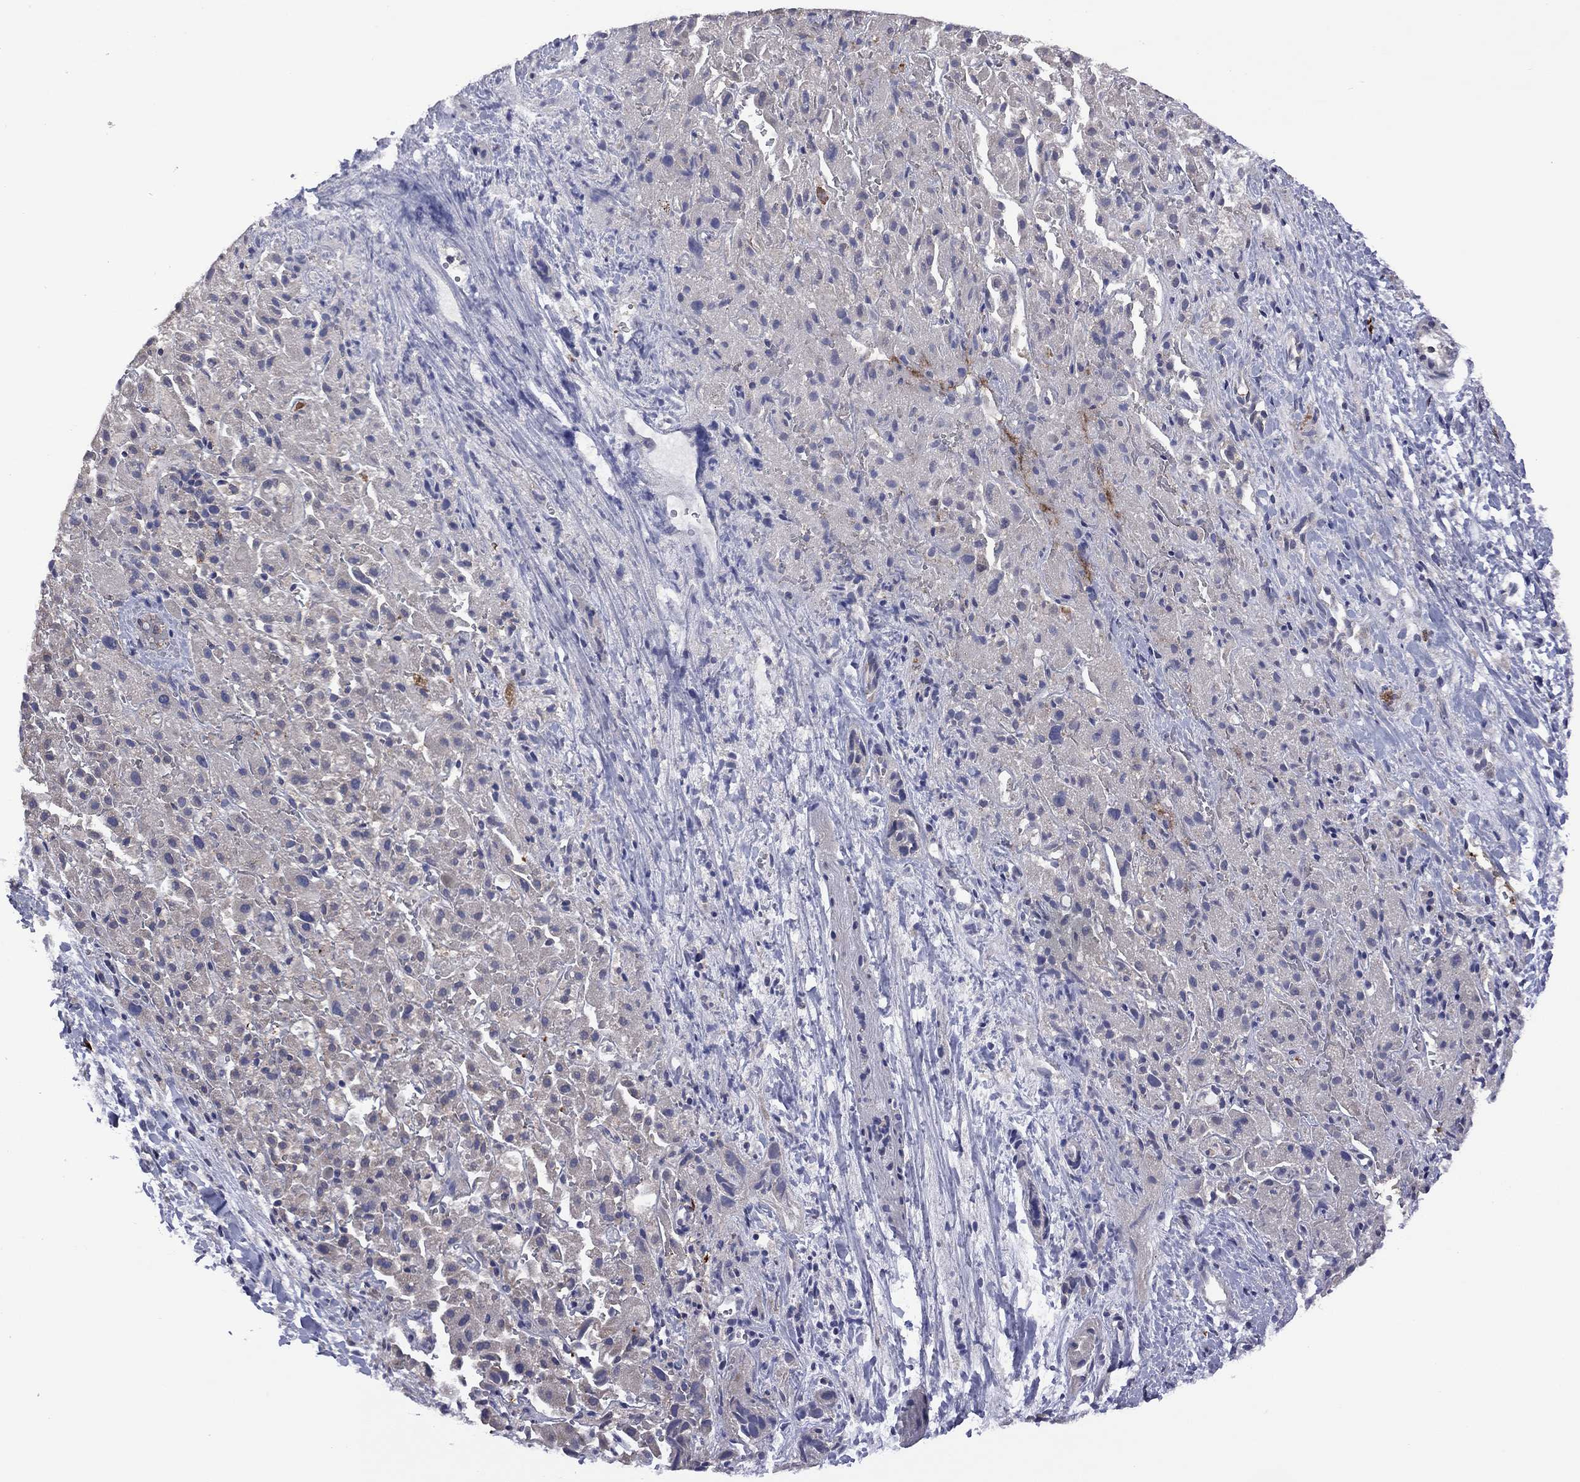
{"staining": {"intensity": "negative", "quantity": "none", "location": "none"}, "tissue": "liver cancer", "cell_type": "Tumor cells", "image_type": "cancer", "snomed": [{"axis": "morphology", "description": "Cholangiocarcinoma"}, {"axis": "topography", "description": "Liver"}], "caption": "Tumor cells show no significant protein staining in liver cholangiocarcinoma. (IHC, brightfield microscopy, high magnification).", "gene": "GPAA1", "patient": {"sex": "female", "age": 52}}